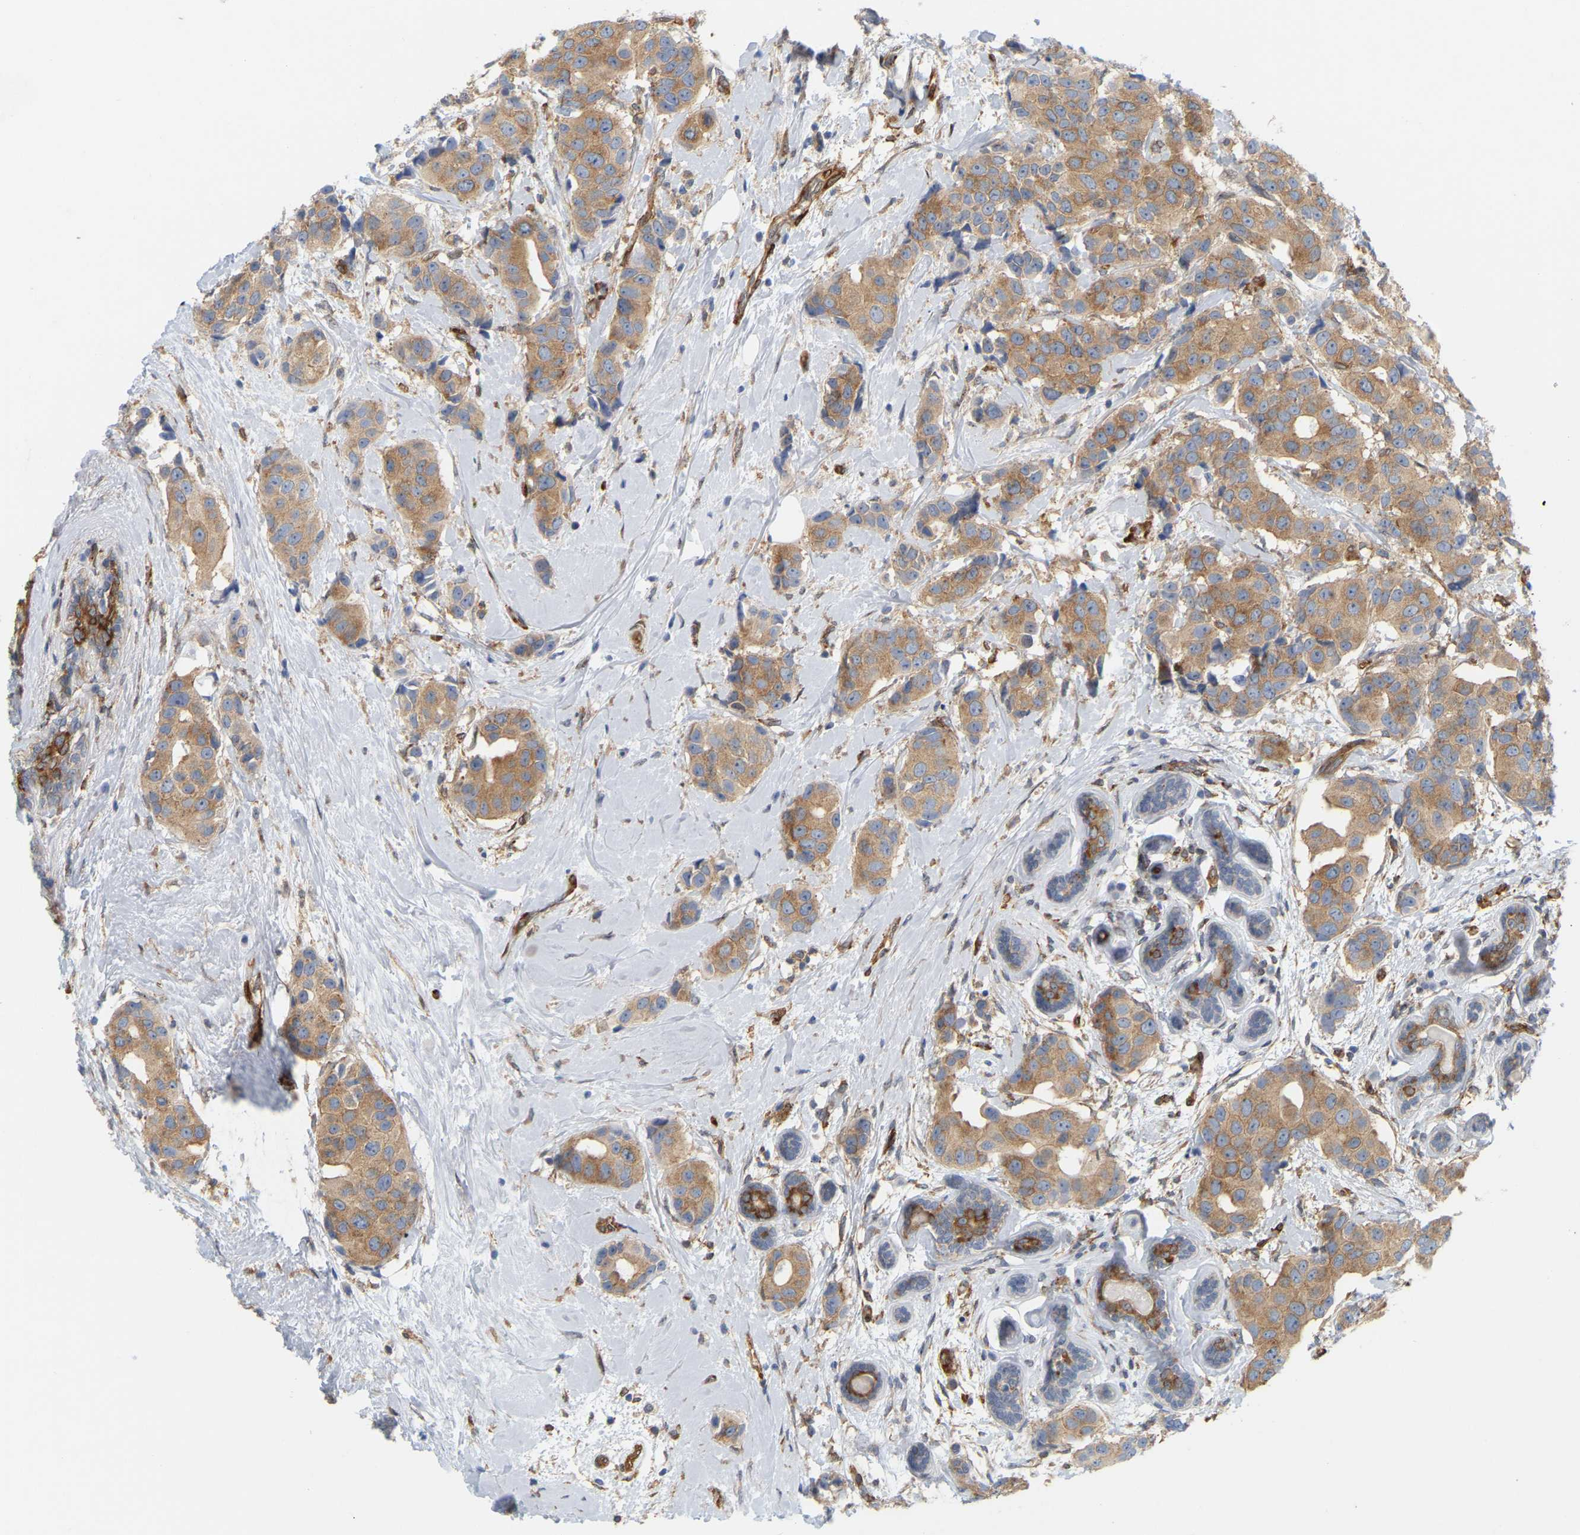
{"staining": {"intensity": "moderate", "quantity": ">75%", "location": "cytoplasmic/membranous"}, "tissue": "breast cancer", "cell_type": "Tumor cells", "image_type": "cancer", "snomed": [{"axis": "morphology", "description": "Normal tissue, NOS"}, {"axis": "morphology", "description": "Duct carcinoma"}, {"axis": "topography", "description": "Breast"}], "caption": "About >75% of tumor cells in breast cancer (infiltrating ductal carcinoma) show moderate cytoplasmic/membranous protein expression as visualized by brown immunohistochemical staining.", "gene": "RAPH1", "patient": {"sex": "female", "age": 39}}